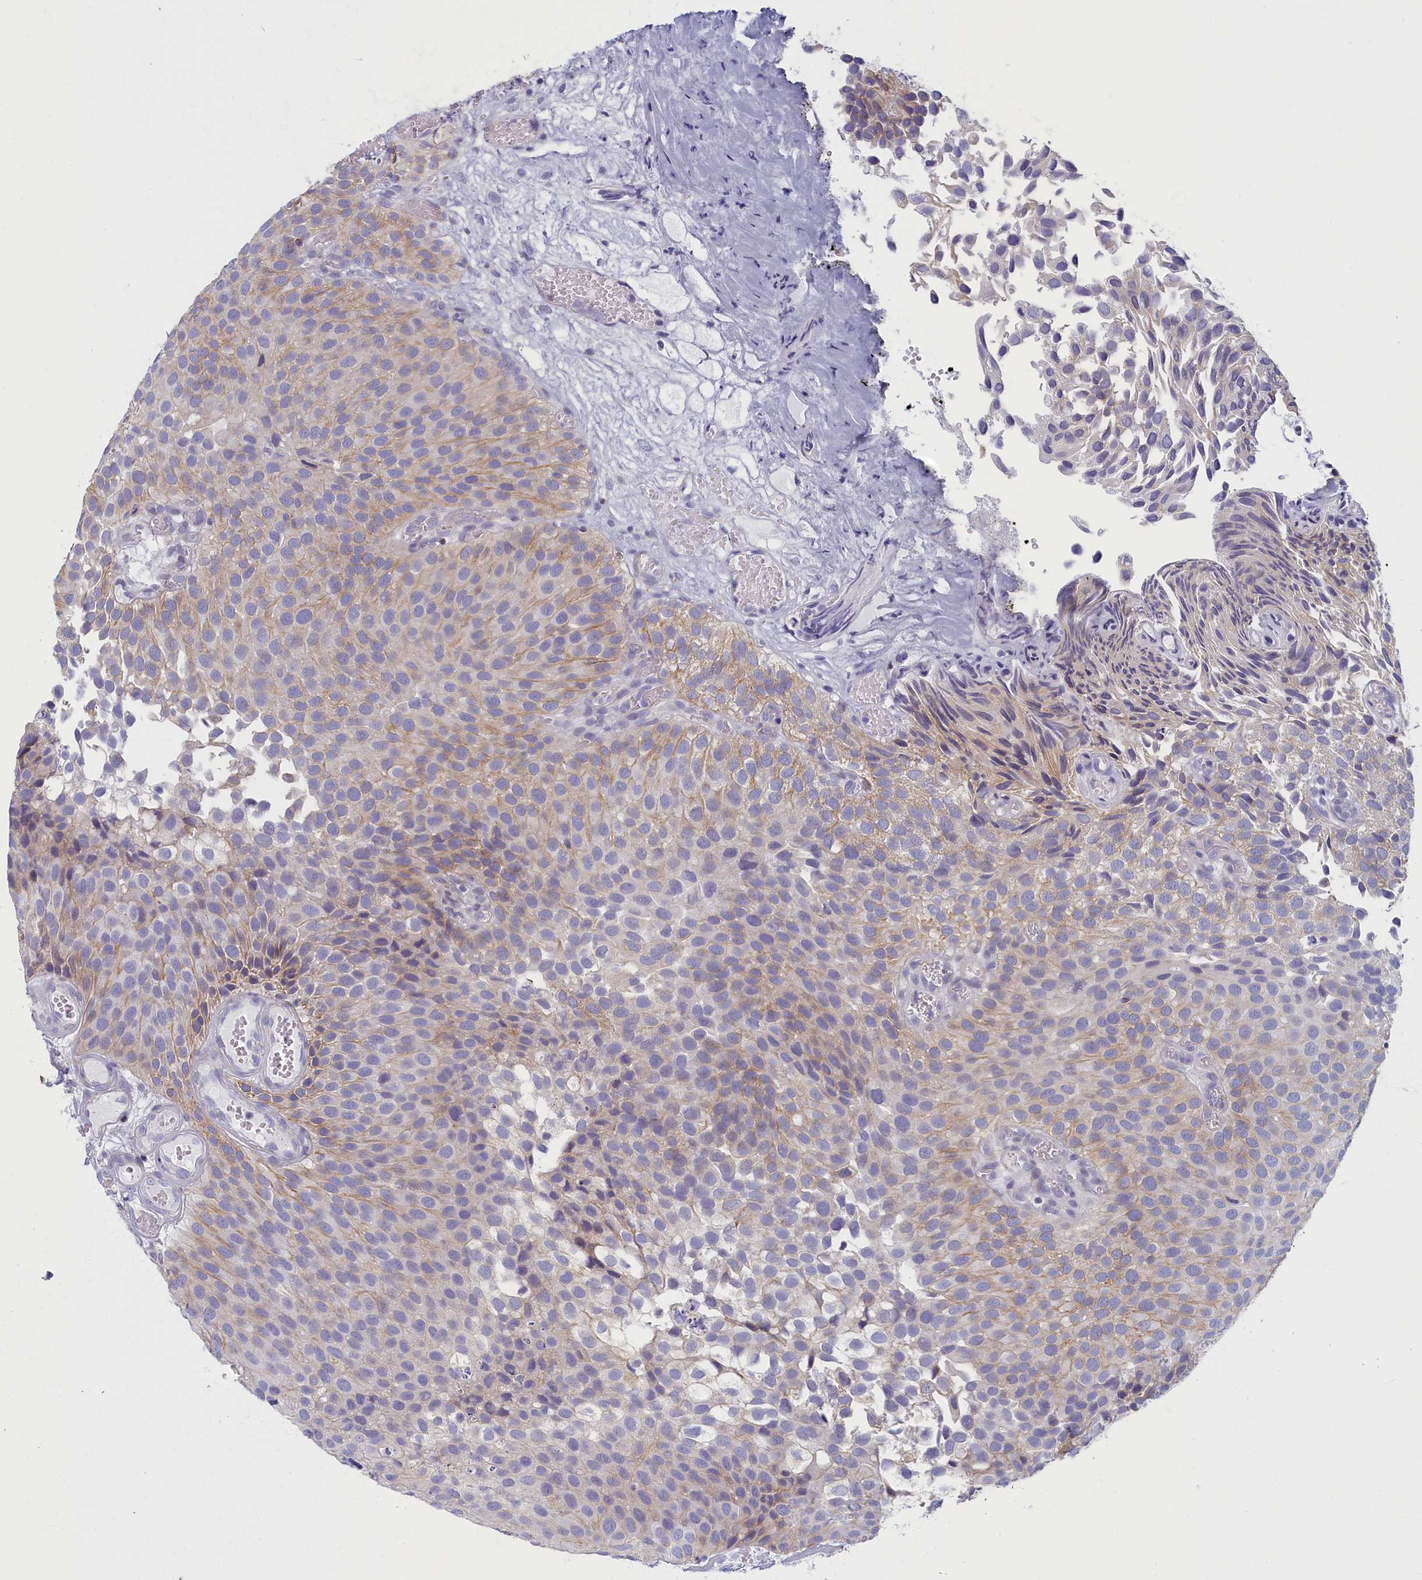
{"staining": {"intensity": "weak", "quantity": "25%-75%", "location": "cytoplasmic/membranous"}, "tissue": "urothelial cancer", "cell_type": "Tumor cells", "image_type": "cancer", "snomed": [{"axis": "morphology", "description": "Urothelial carcinoma, Low grade"}, {"axis": "topography", "description": "Urinary bladder"}], "caption": "Protein staining of urothelial cancer tissue demonstrates weak cytoplasmic/membranous expression in about 25%-75% of tumor cells.", "gene": "NOL10", "patient": {"sex": "male", "age": 89}}